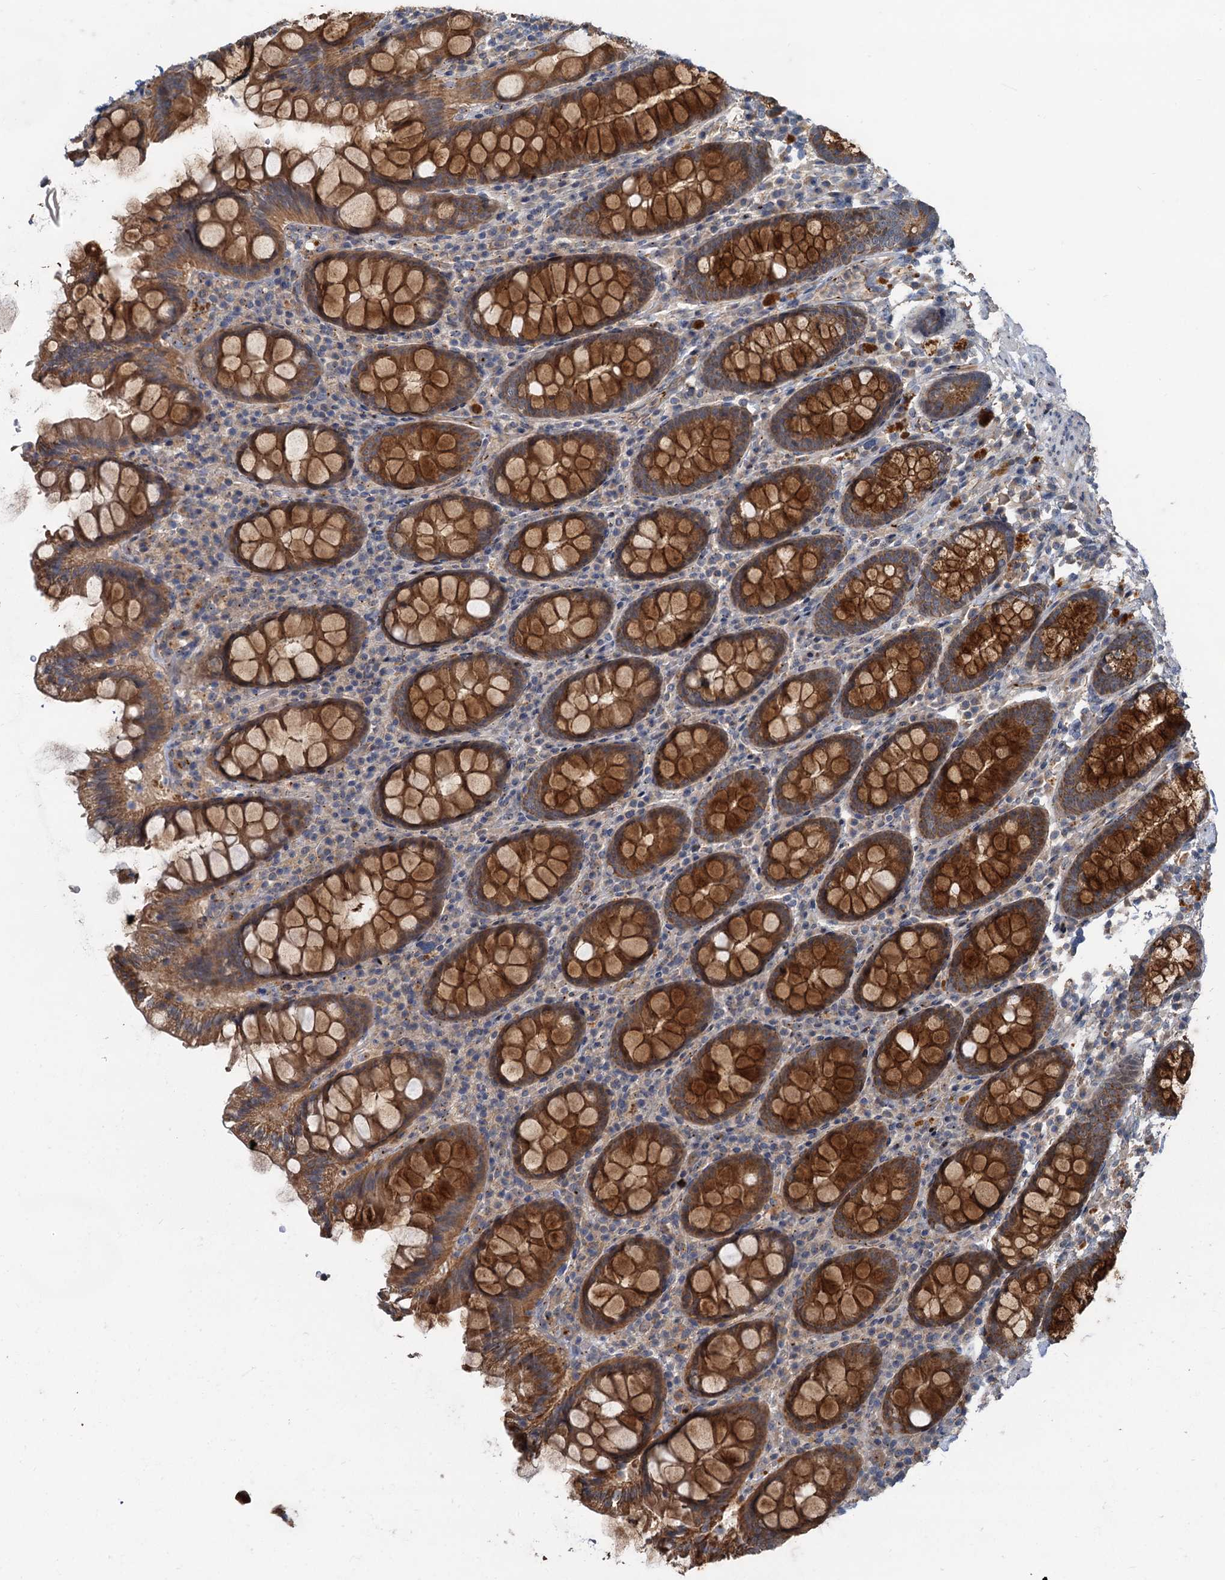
{"staining": {"intensity": "moderate", "quantity": ">75%", "location": "cytoplasmic/membranous"}, "tissue": "colon", "cell_type": "Endothelial cells", "image_type": "normal", "snomed": [{"axis": "morphology", "description": "Normal tissue, NOS"}, {"axis": "topography", "description": "Colon"}], "caption": "A photomicrograph of colon stained for a protein demonstrates moderate cytoplasmic/membranous brown staining in endothelial cells. (IHC, brightfield microscopy, high magnification).", "gene": "CEP68", "patient": {"sex": "female", "age": 79}}